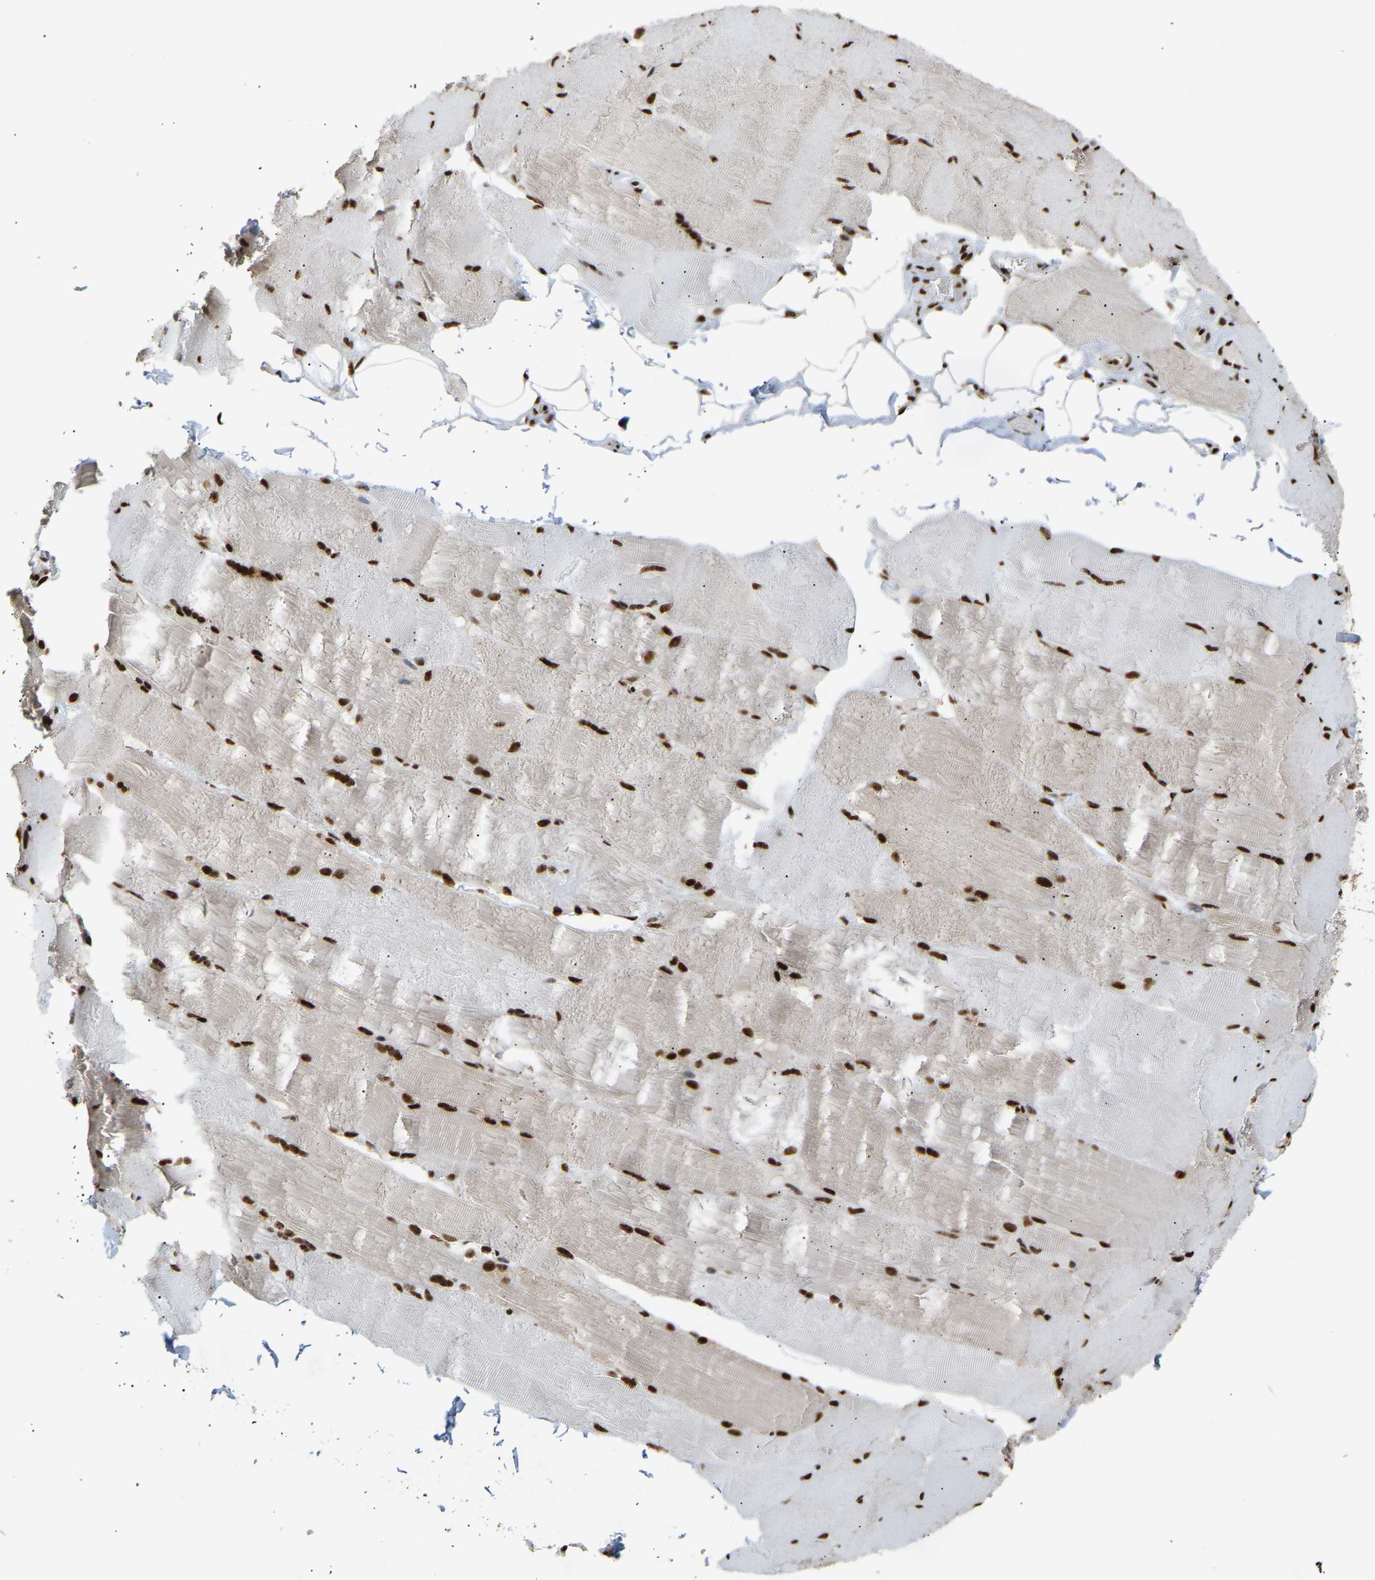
{"staining": {"intensity": "strong", "quantity": ">75%", "location": "nuclear"}, "tissue": "skeletal muscle", "cell_type": "Myocytes", "image_type": "normal", "snomed": [{"axis": "morphology", "description": "Normal tissue, NOS"}, {"axis": "topography", "description": "Skin"}, {"axis": "topography", "description": "Skeletal muscle"}], "caption": "Skeletal muscle was stained to show a protein in brown. There is high levels of strong nuclear expression in about >75% of myocytes.", "gene": "ALYREF", "patient": {"sex": "male", "age": 83}}